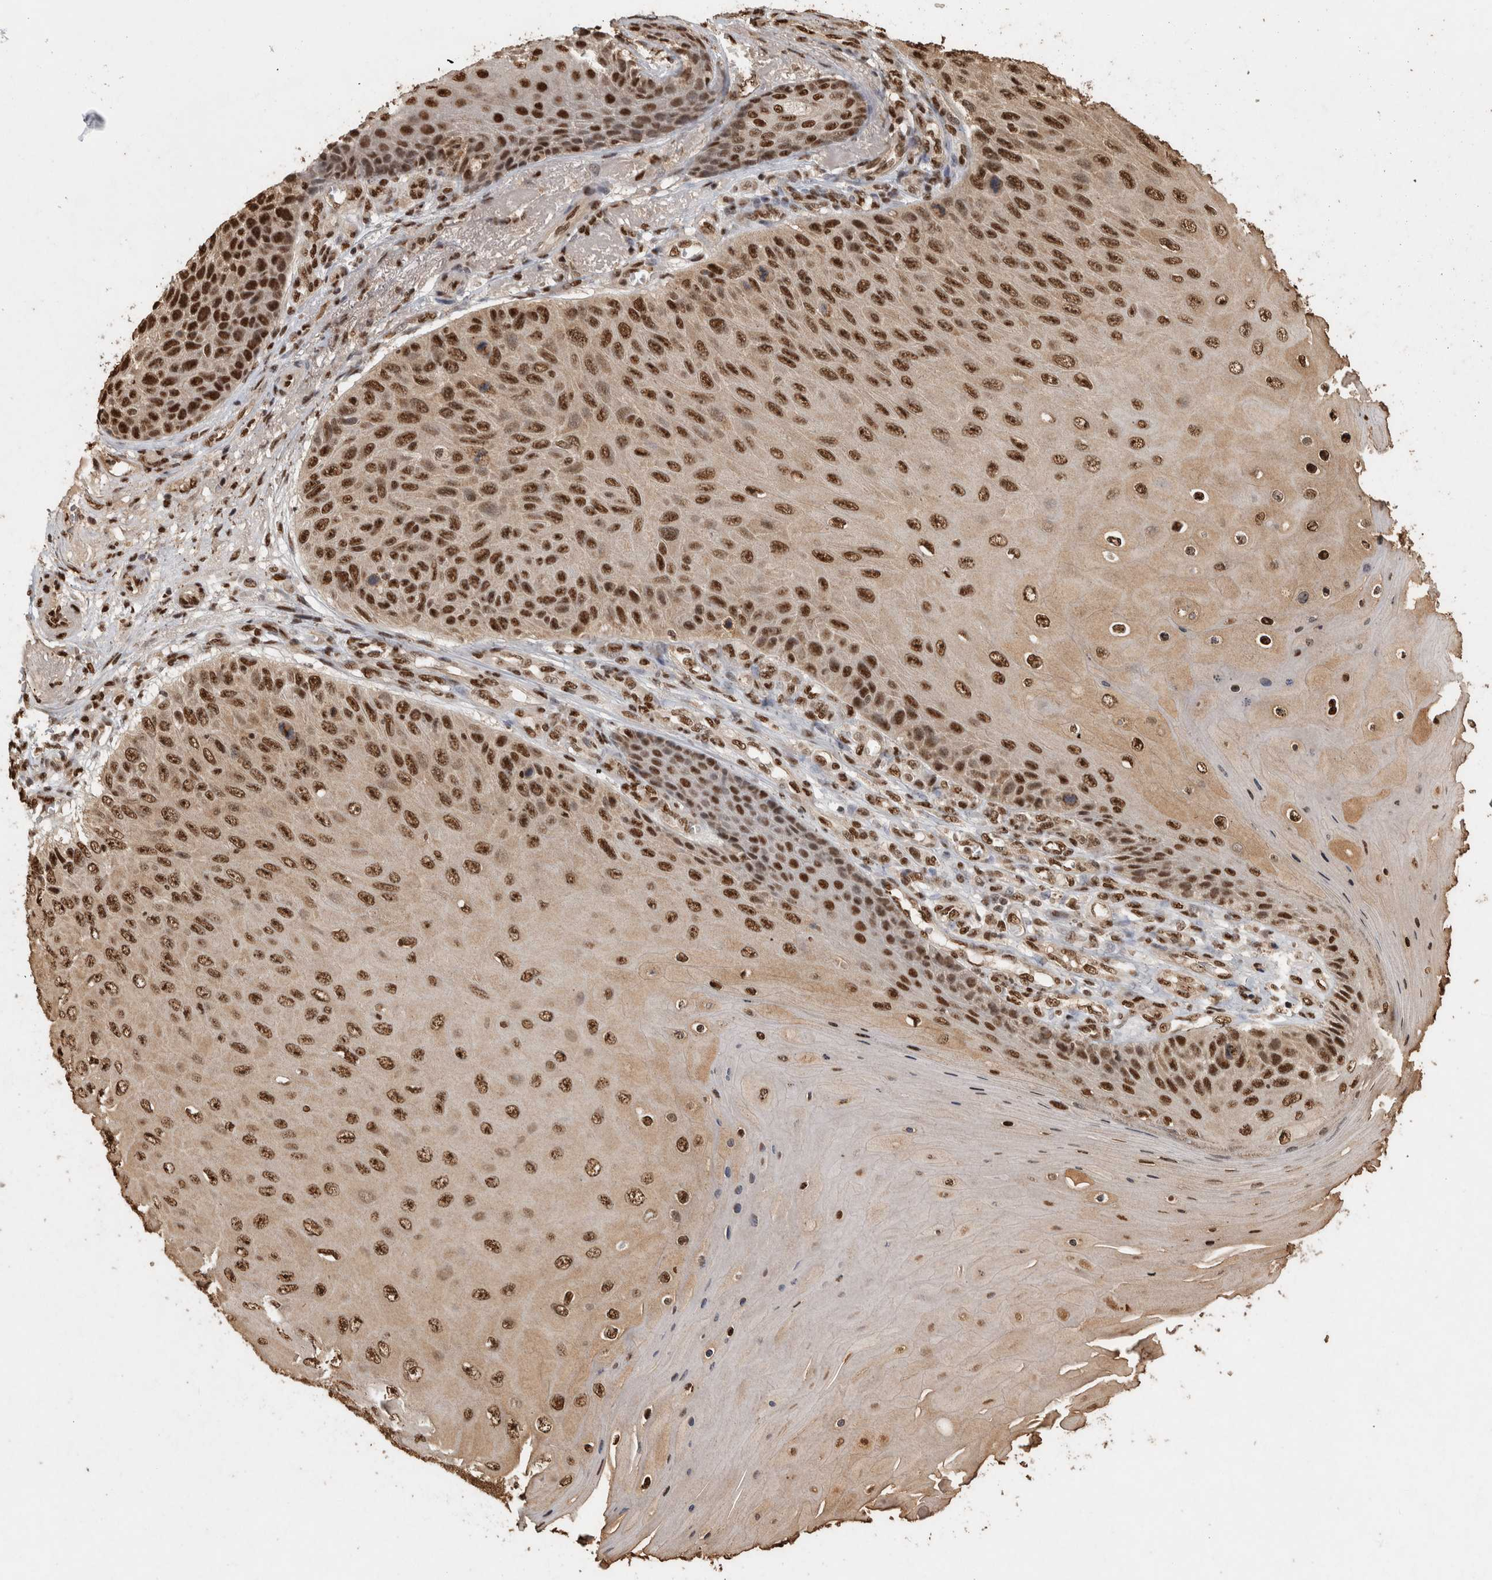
{"staining": {"intensity": "strong", "quantity": ">75%", "location": "nuclear"}, "tissue": "skin cancer", "cell_type": "Tumor cells", "image_type": "cancer", "snomed": [{"axis": "morphology", "description": "Squamous cell carcinoma, NOS"}, {"axis": "topography", "description": "Skin"}], "caption": "Human skin cancer stained with a brown dye exhibits strong nuclear positive expression in about >75% of tumor cells.", "gene": "RAD50", "patient": {"sex": "female", "age": 88}}